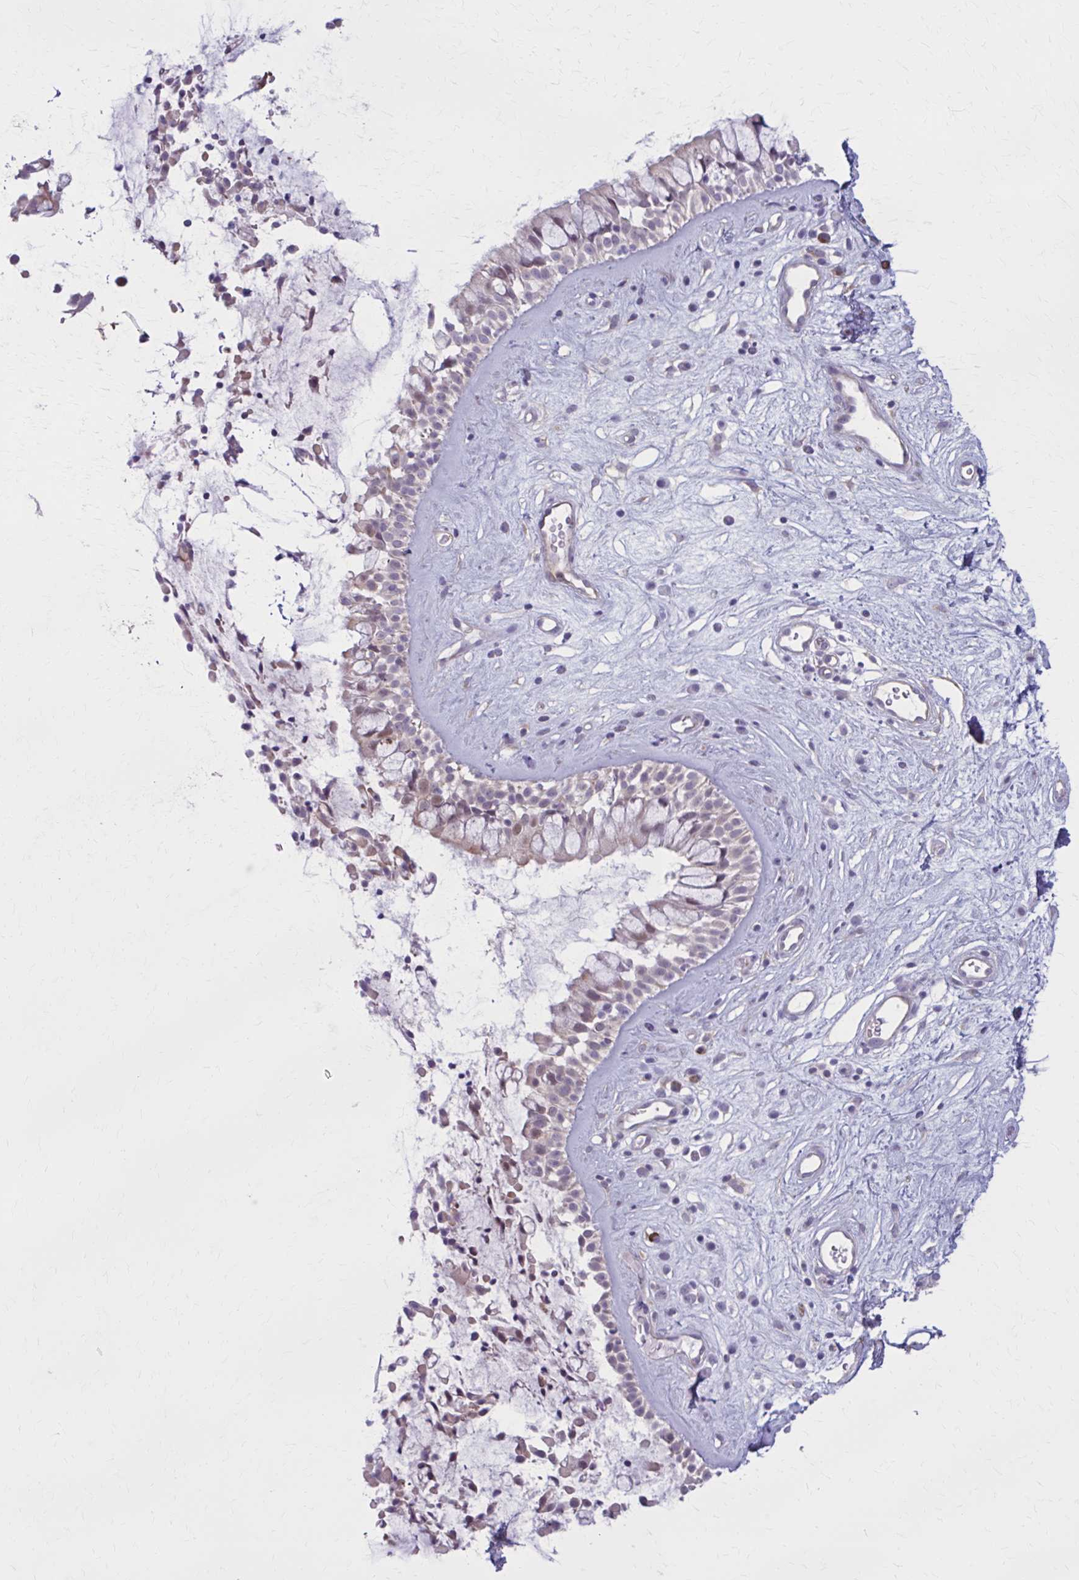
{"staining": {"intensity": "weak", "quantity": "25%-75%", "location": "nuclear"}, "tissue": "nasopharynx", "cell_type": "Respiratory epithelial cells", "image_type": "normal", "snomed": [{"axis": "morphology", "description": "Normal tissue, NOS"}, {"axis": "topography", "description": "Nasopharynx"}], "caption": "Weak nuclear protein expression is present in approximately 25%-75% of respiratory epithelial cells in nasopharynx. (brown staining indicates protein expression, while blue staining denotes nuclei).", "gene": "NUMBL", "patient": {"sex": "male", "age": 32}}